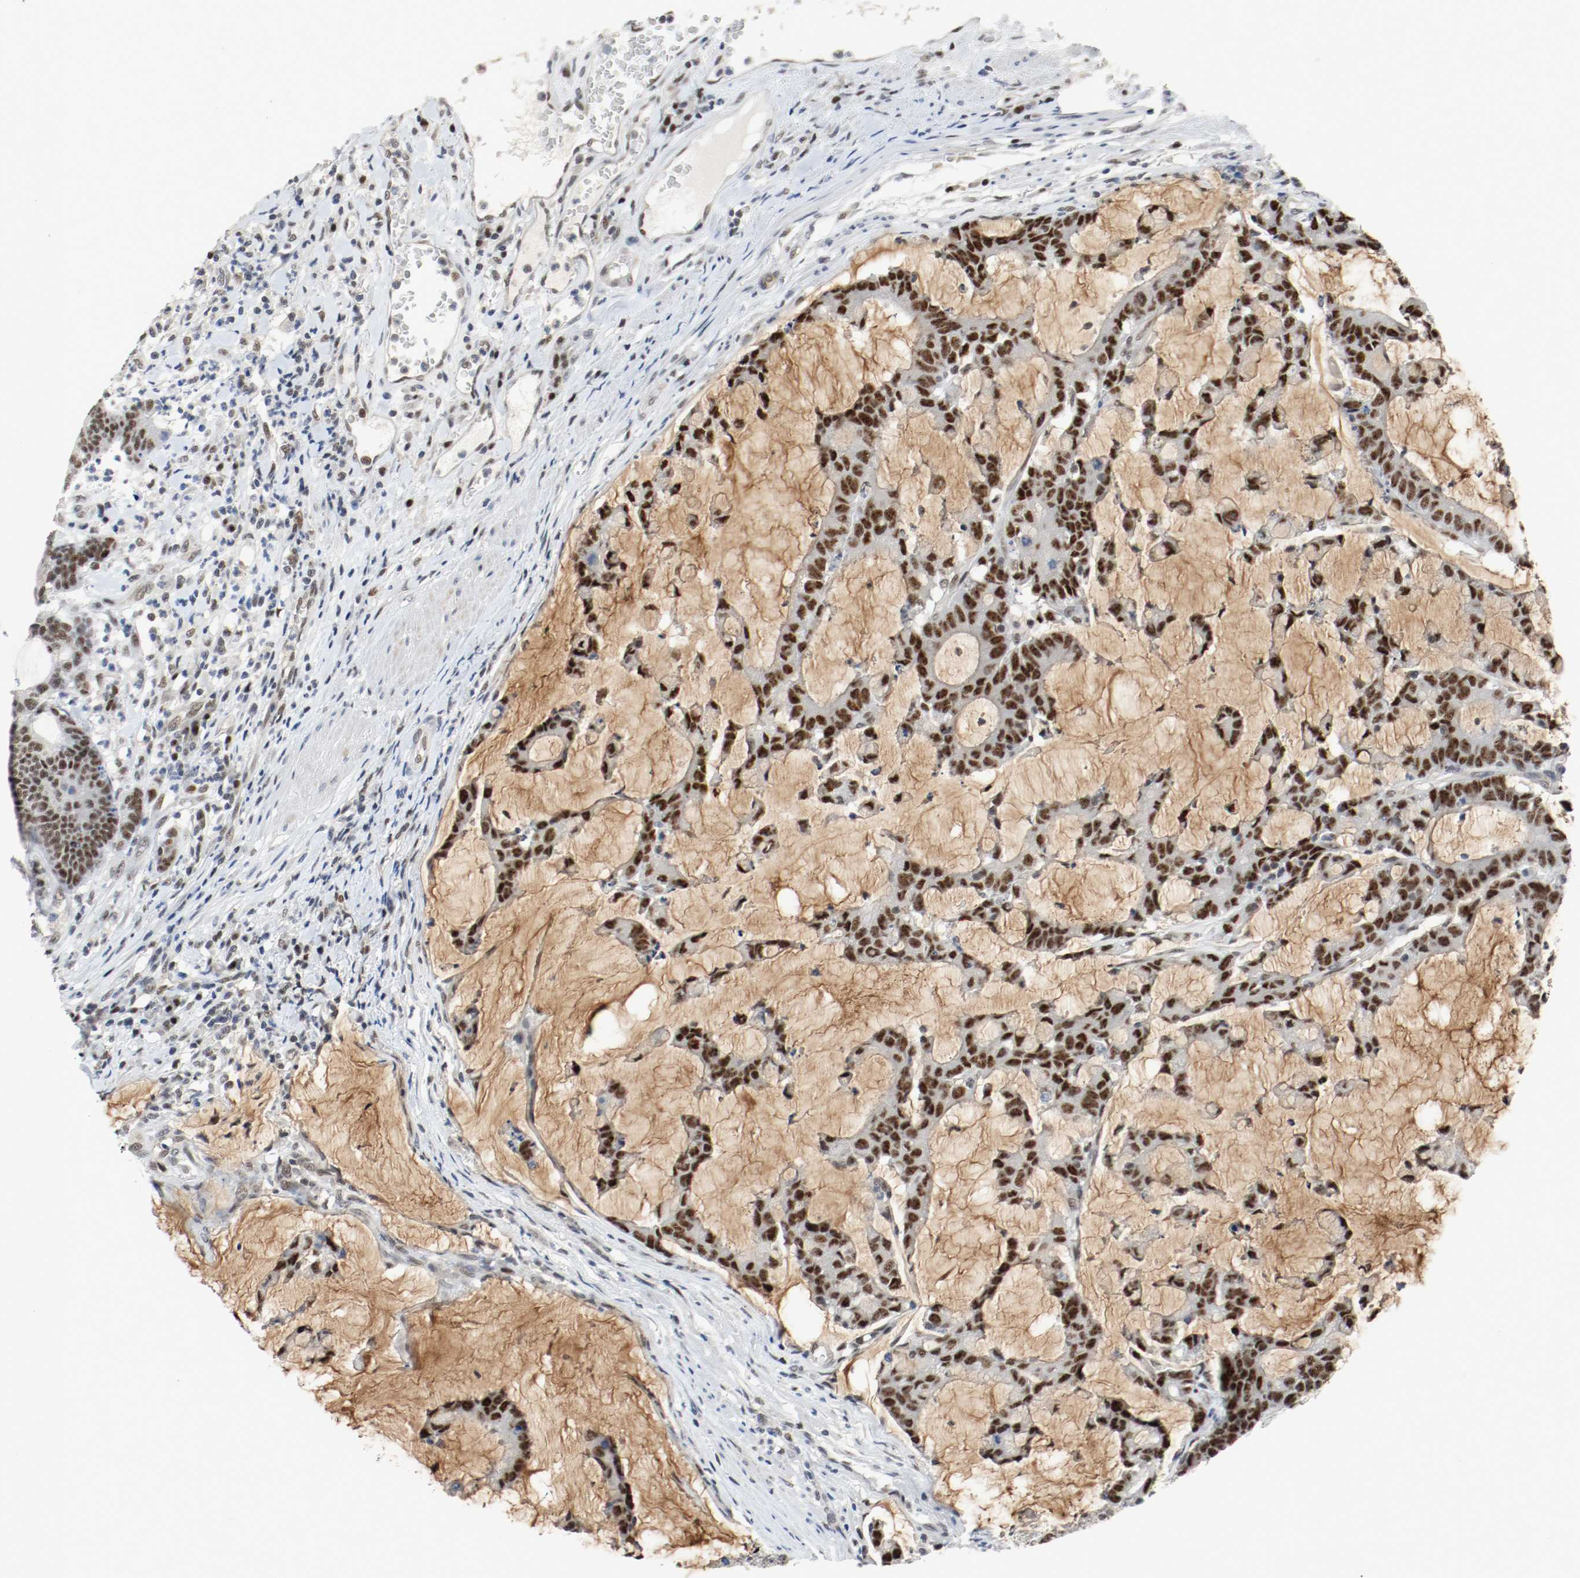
{"staining": {"intensity": "strong", "quantity": ">75%", "location": "nuclear"}, "tissue": "colorectal cancer", "cell_type": "Tumor cells", "image_type": "cancer", "snomed": [{"axis": "morphology", "description": "Adenocarcinoma, NOS"}, {"axis": "topography", "description": "Colon"}], "caption": "Colorectal adenocarcinoma stained with a protein marker demonstrates strong staining in tumor cells.", "gene": "ASH1L", "patient": {"sex": "female", "age": 84}}